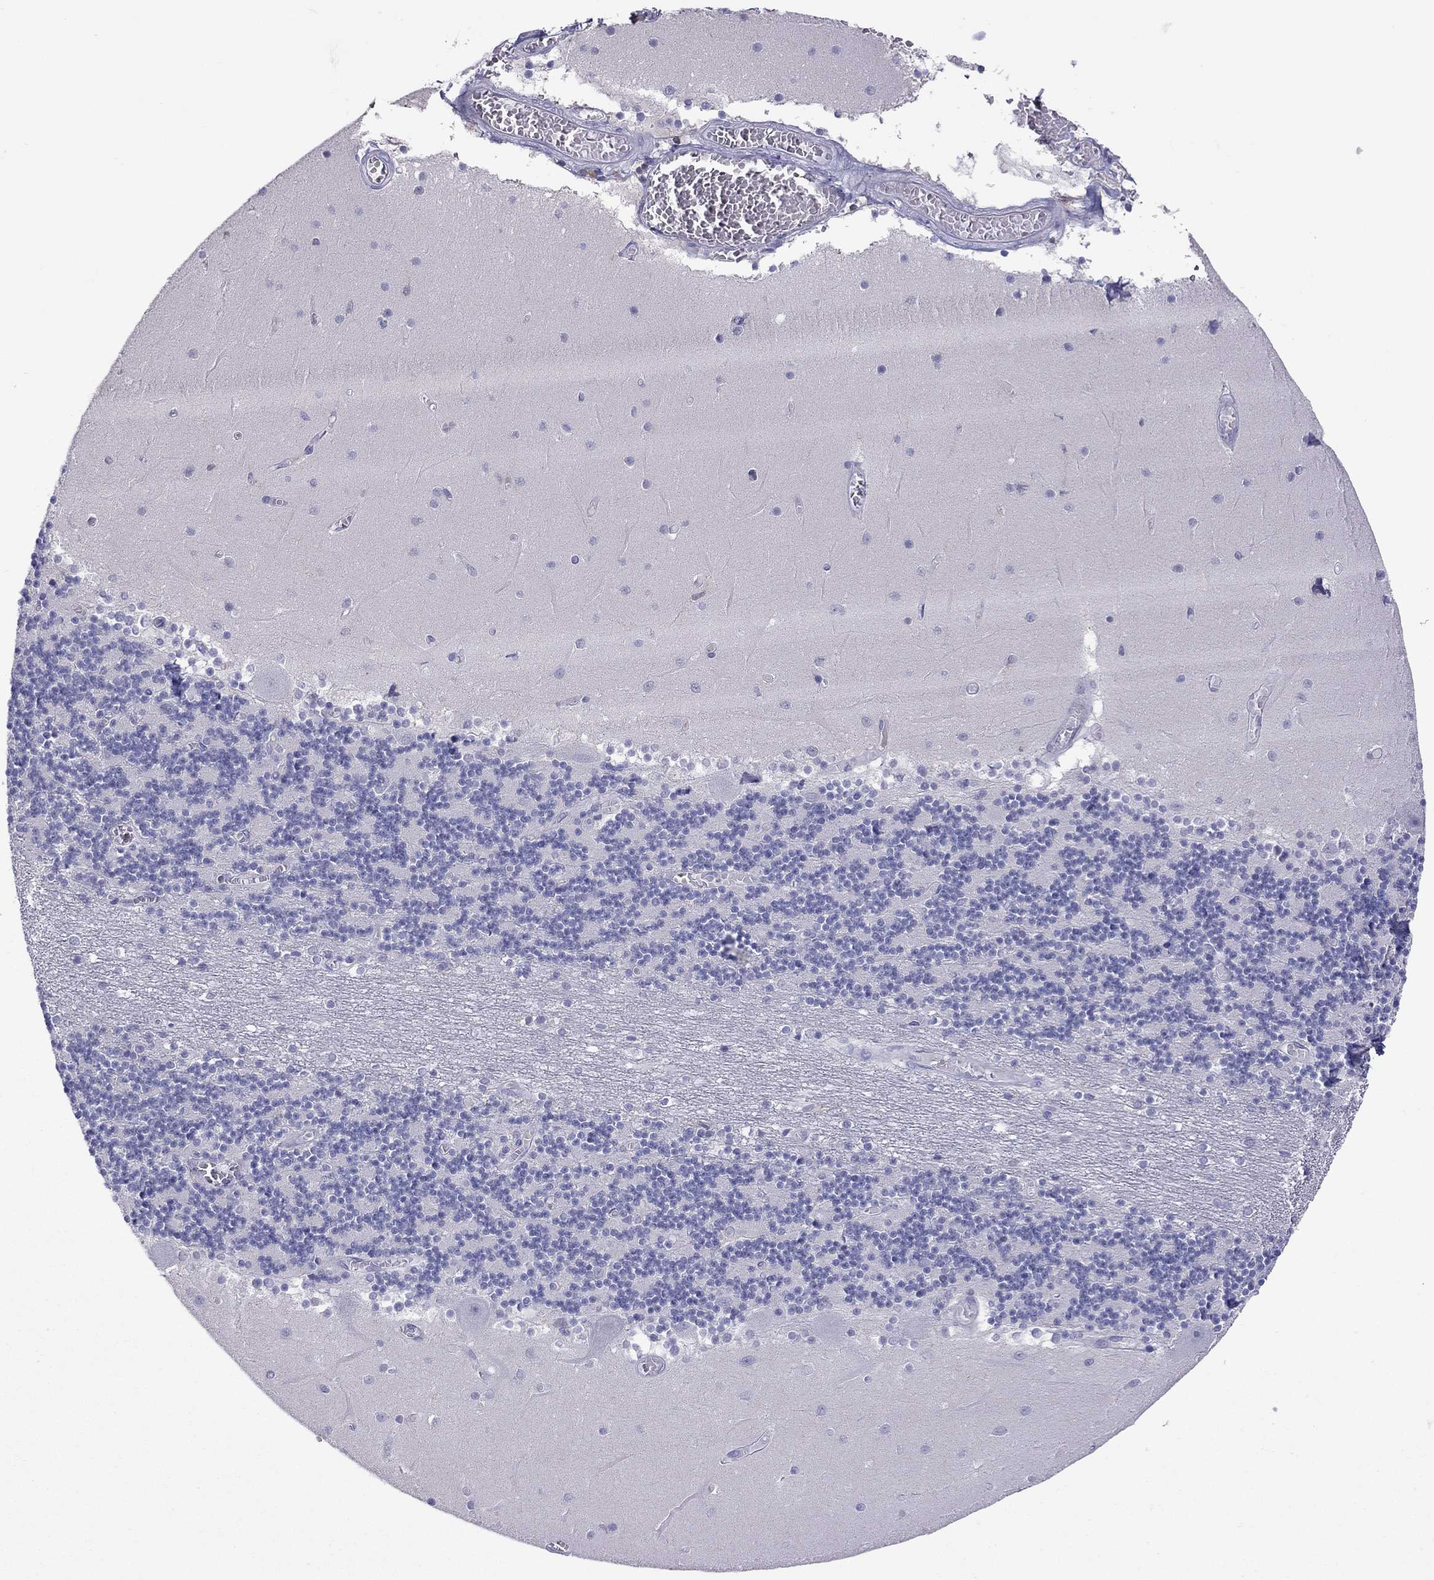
{"staining": {"intensity": "negative", "quantity": "none", "location": "none"}, "tissue": "cerebellum", "cell_type": "Cells in granular layer", "image_type": "normal", "snomed": [{"axis": "morphology", "description": "Normal tissue, NOS"}, {"axis": "topography", "description": "Cerebellum"}], "caption": "A high-resolution image shows IHC staining of unremarkable cerebellum, which shows no significant expression in cells in granular layer.", "gene": "ENSG00000288637", "patient": {"sex": "female", "age": 28}}